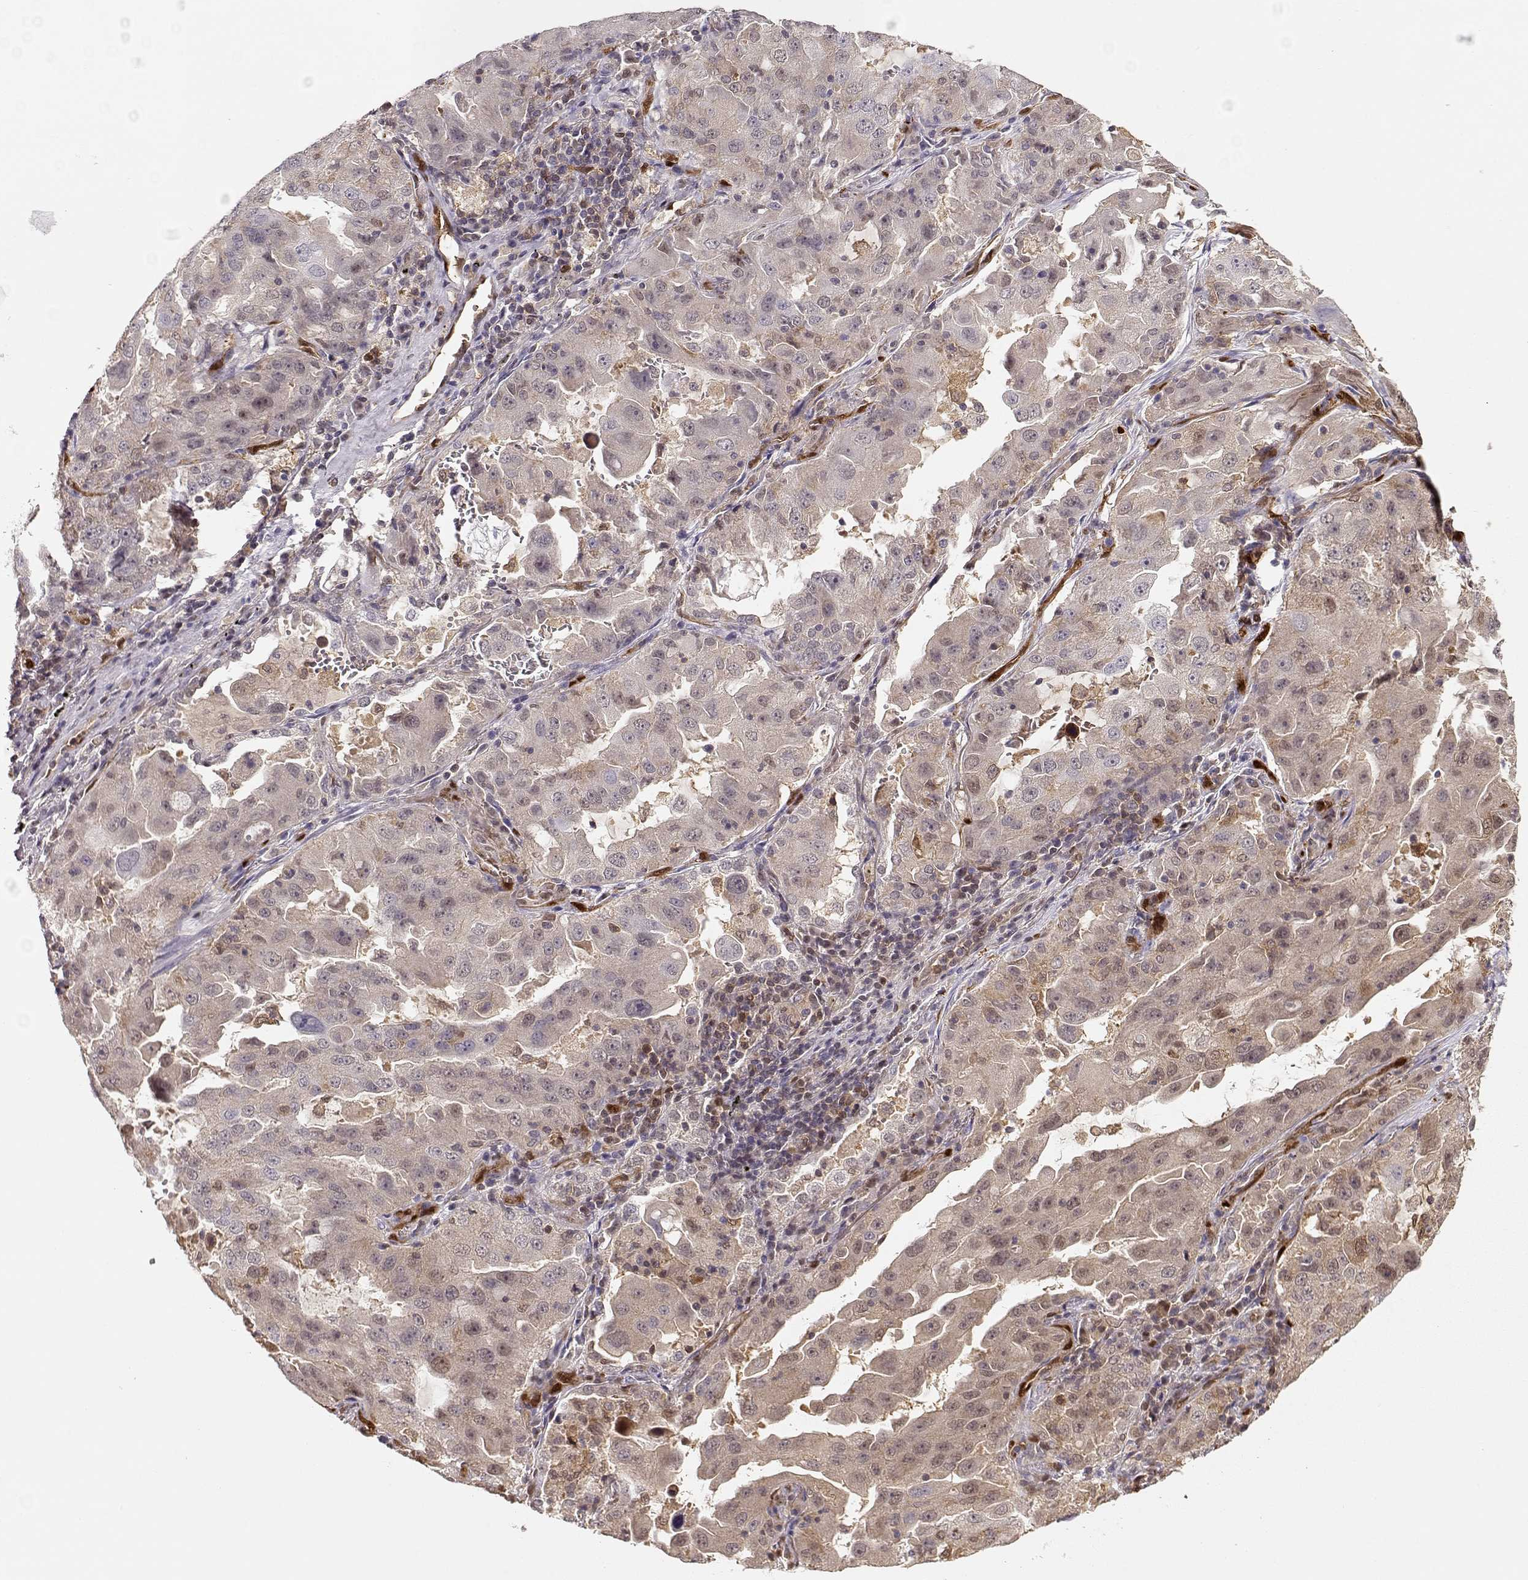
{"staining": {"intensity": "weak", "quantity": "<25%", "location": "cytoplasmic/membranous"}, "tissue": "lung cancer", "cell_type": "Tumor cells", "image_type": "cancer", "snomed": [{"axis": "morphology", "description": "Adenocarcinoma, NOS"}, {"axis": "topography", "description": "Lung"}], "caption": "IHC of human lung cancer (adenocarcinoma) displays no positivity in tumor cells.", "gene": "PNP", "patient": {"sex": "female", "age": 61}}